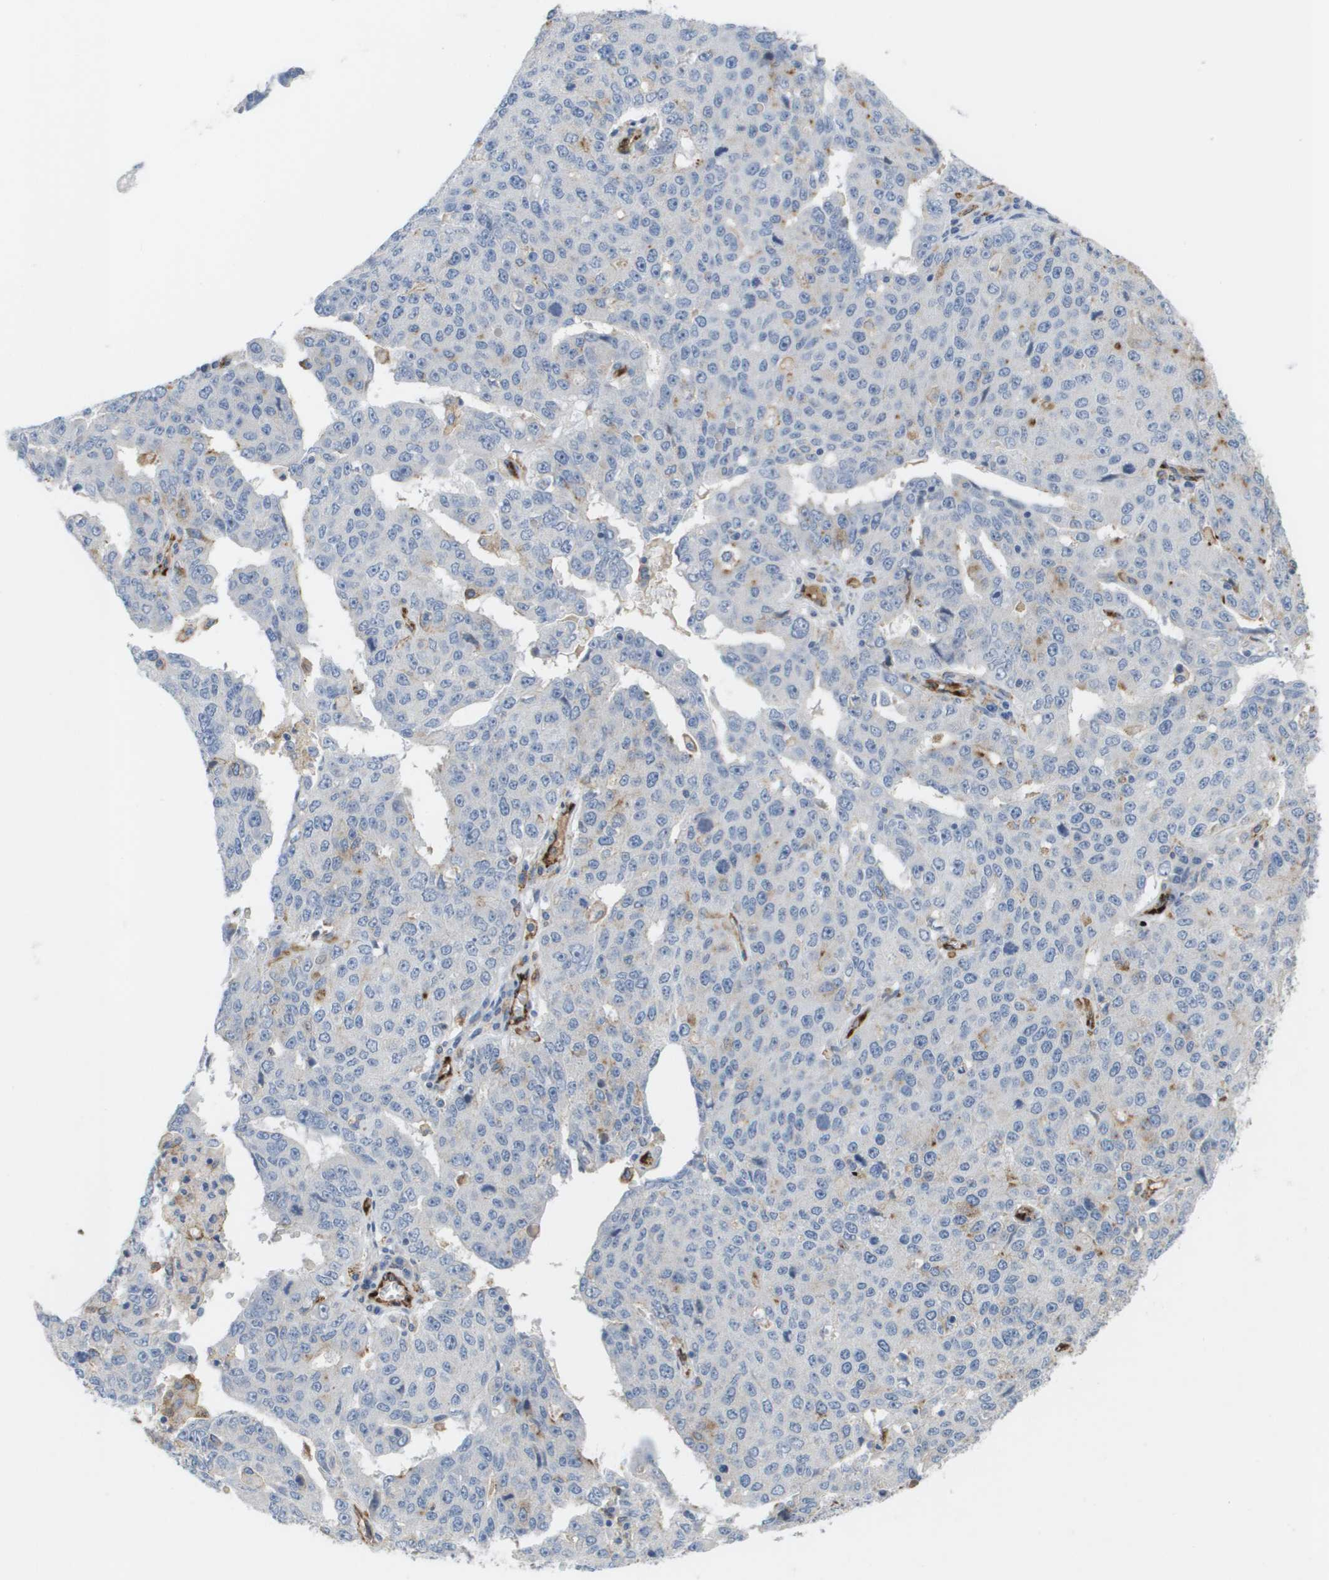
{"staining": {"intensity": "moderate", "quantity": "<25%", "location": "cytoplasmic/membranous"}, "tissue": "ovarian cancer", "cell_type": "Tumor cells", "image_type": "cancer", "snomed": [{"axis": "morphology", "description": "Carcinoma, endometroid"}, {"axis": "topography", "description": "Ovary"}], "caption": "Brown immunohistochemical staining in human ovarian cancer reveals moderate cytoplasmic/membranous expression in about <25% of tumor cells.", "gene": "ANGPT2", "patient": {"sex": "female", "age": 62}}